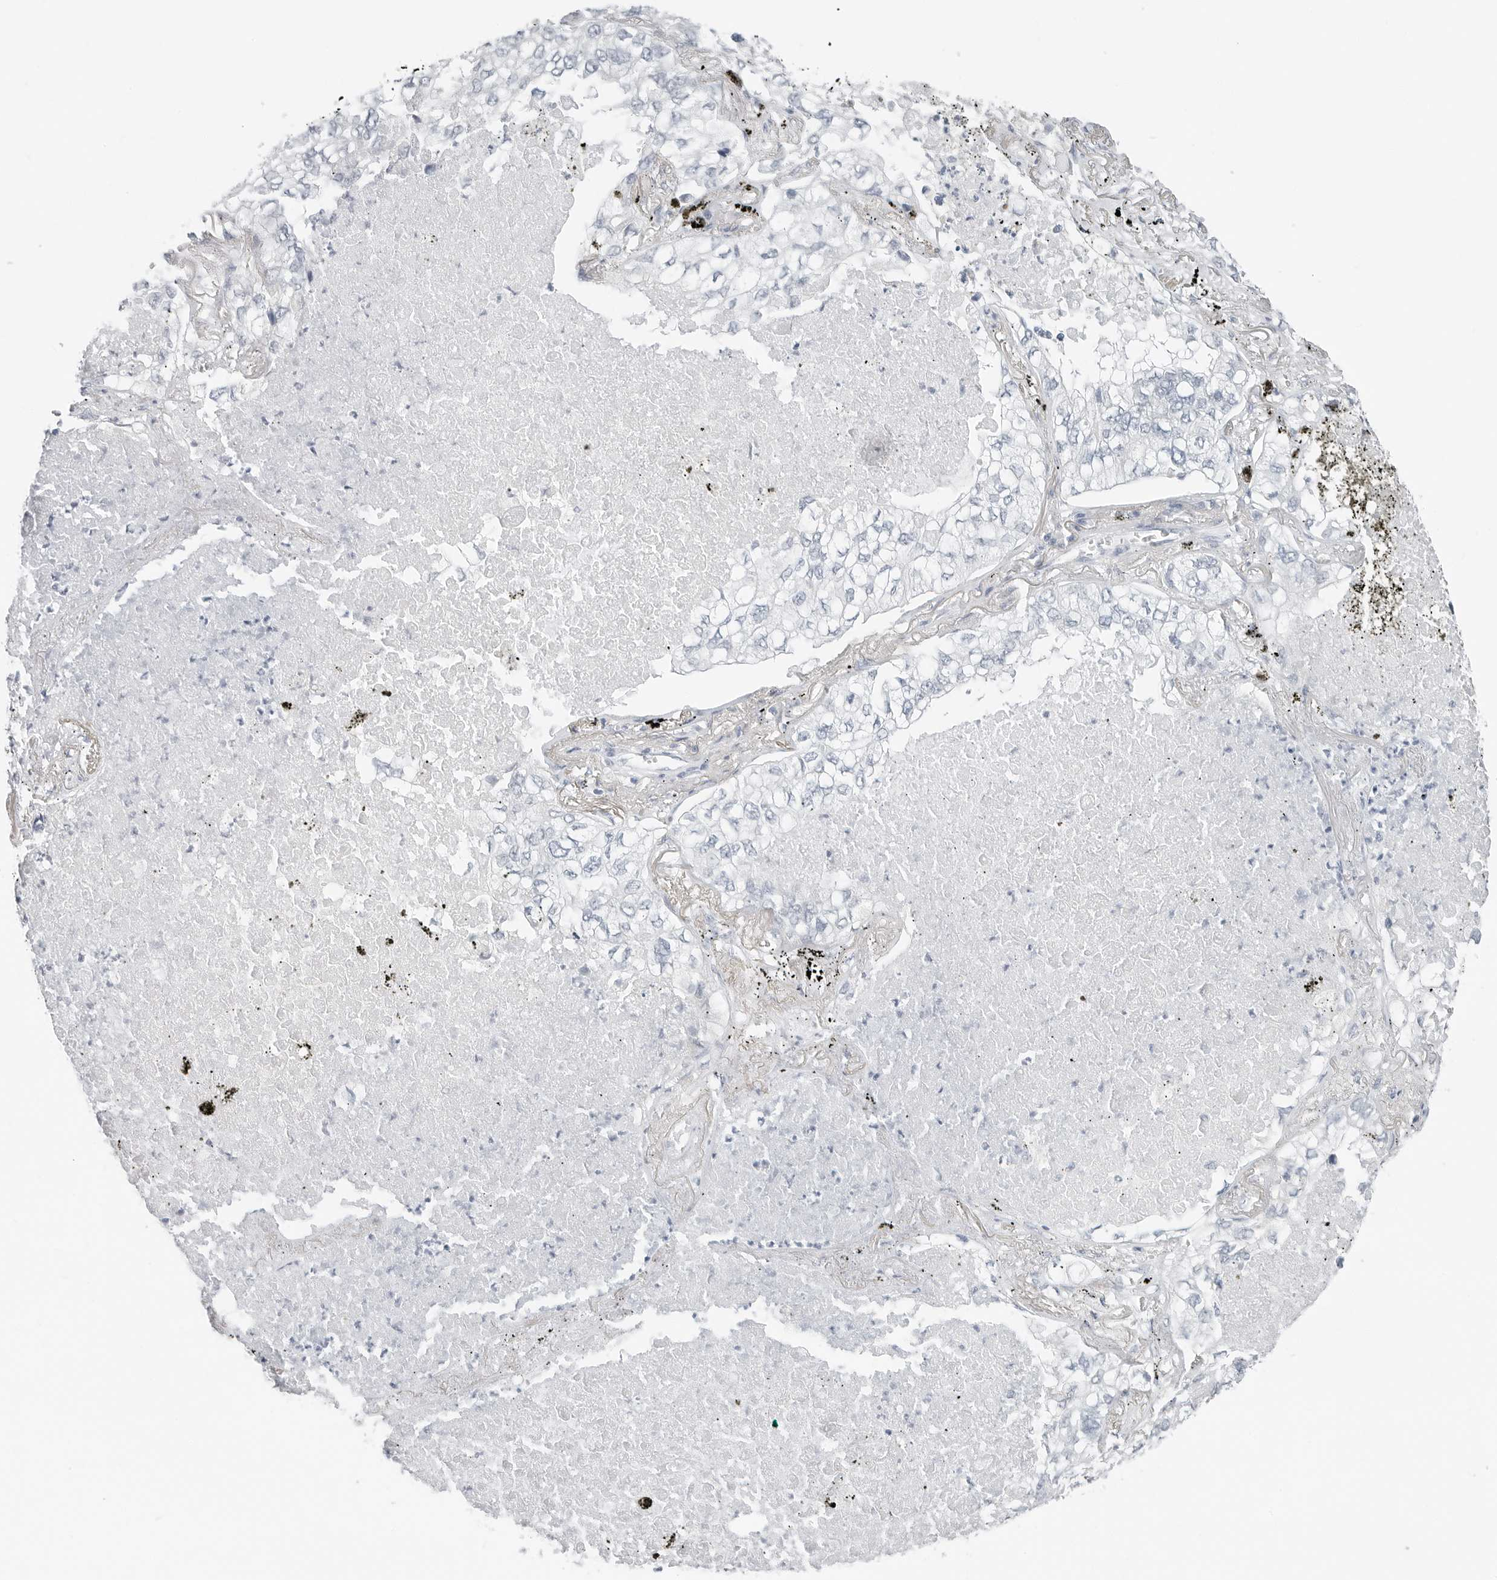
{"staining": {"intensity": "negative", "quantity": "none", "location": "none"}, "tissue": "lung cancer", "cell_type": "Tumor cells", "image_type": "cancer", "snomed": [{"axis": "morphology", "description": "Adenocarcinoma, NOS"}, {"axis": "topography", "description": "Lung"}], "caption": "IHC micrograph of human adenocarcinoma (lung) stained for a protein (brown), which reveals no positivity in tumor cells. (DAB immunohistochemistry (IHC) with hematoxylin counter stain).", "gene": "XIRP1", "patient": {"sex": "male", "age": 65}}